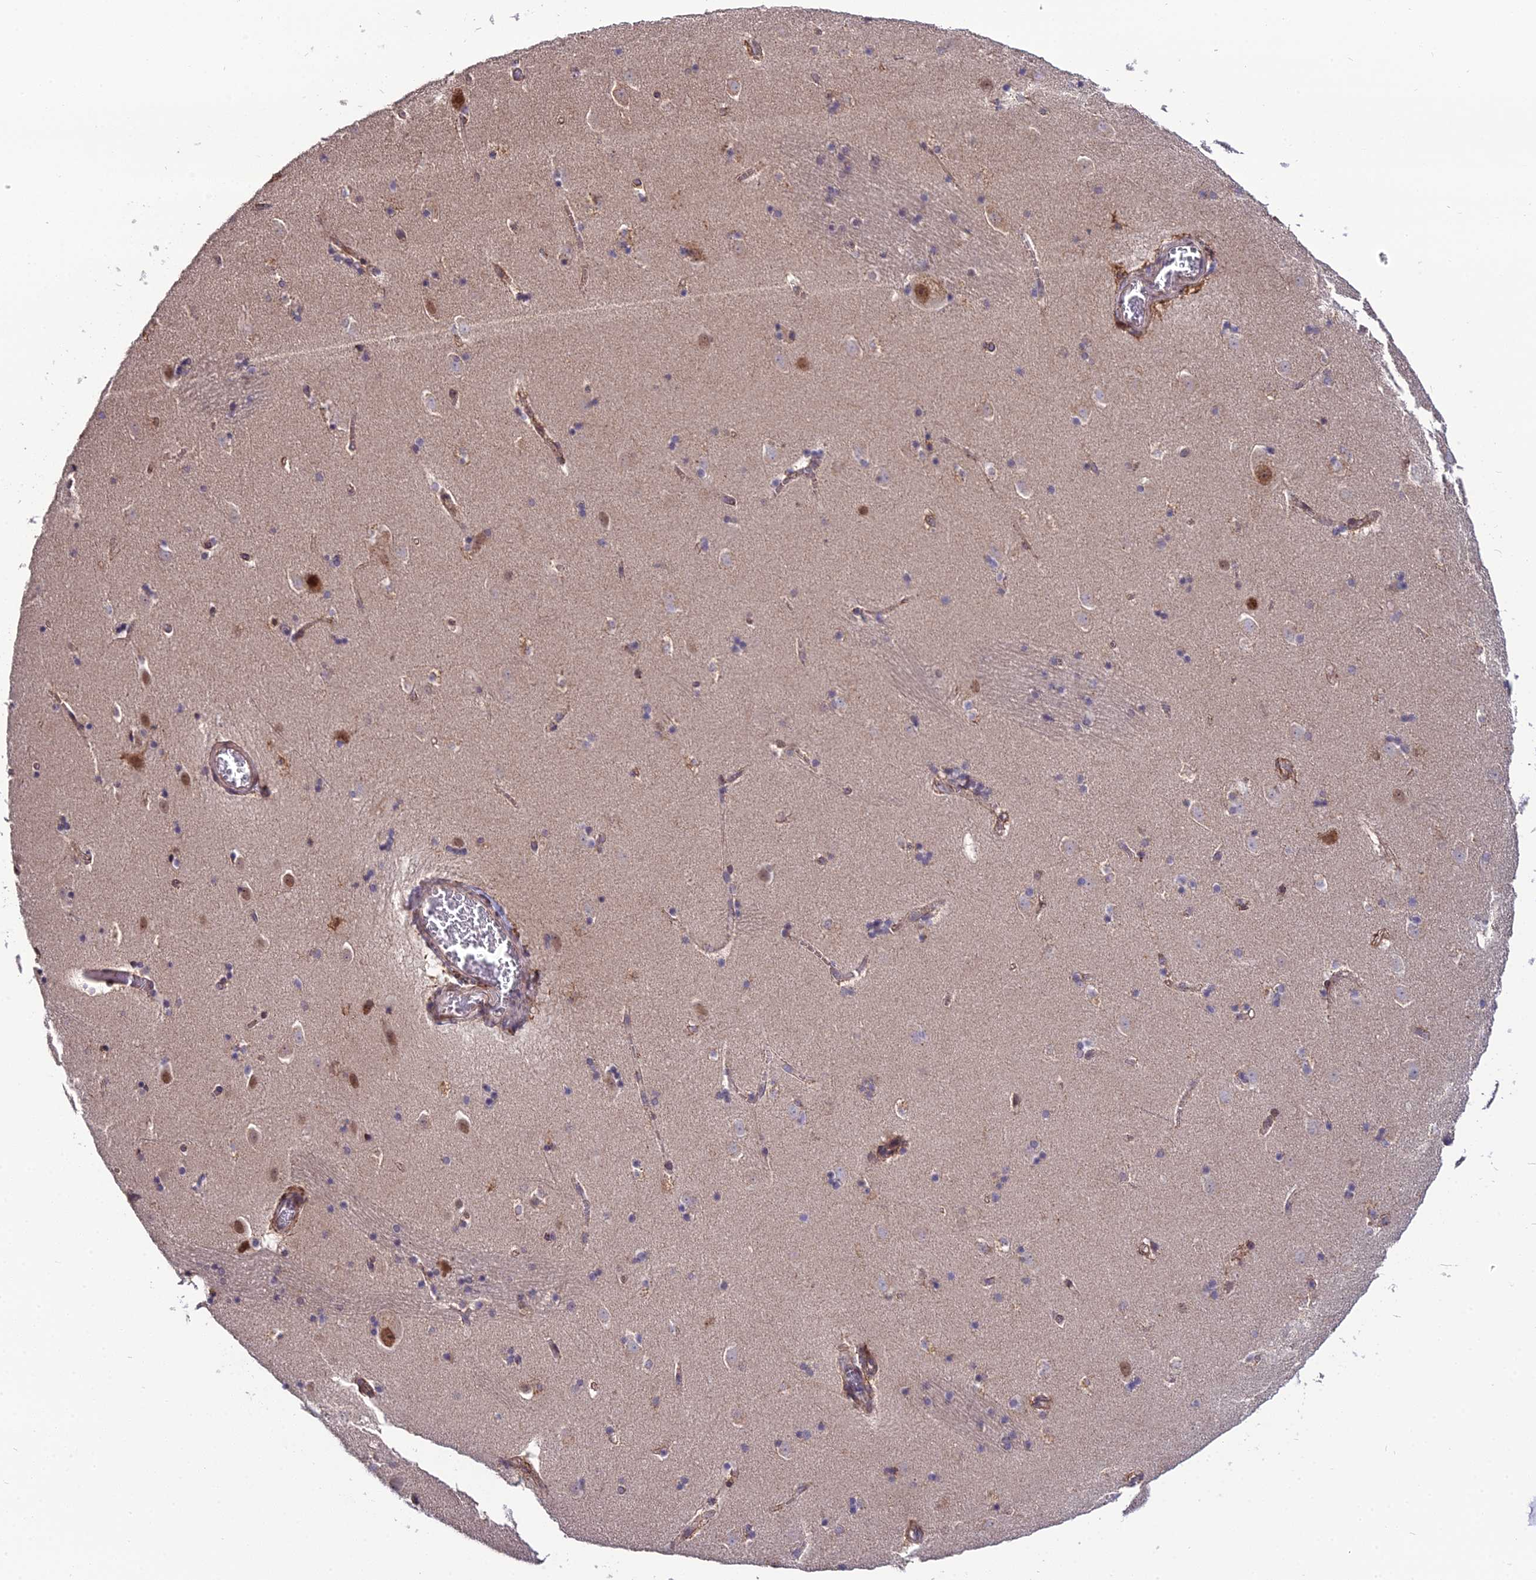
{"staining": {"intensity": "negative", "quantity": "none", "location": "none"}, "tissue": "caudate", "cell_type": "Glial cells", "image_type": "normal", "snomed": [{"axis": "morphology", "description": "Normal tissue, NOS"}, {"axis": "topography", "description": "Lateral ventricle wall"}], "caption": "Caudate stained for a protein using immunohistochemistry (IHC) shows no staining glial cells.", "gene": "TROAP", "patient": {"sex": "male", "age": 45}}